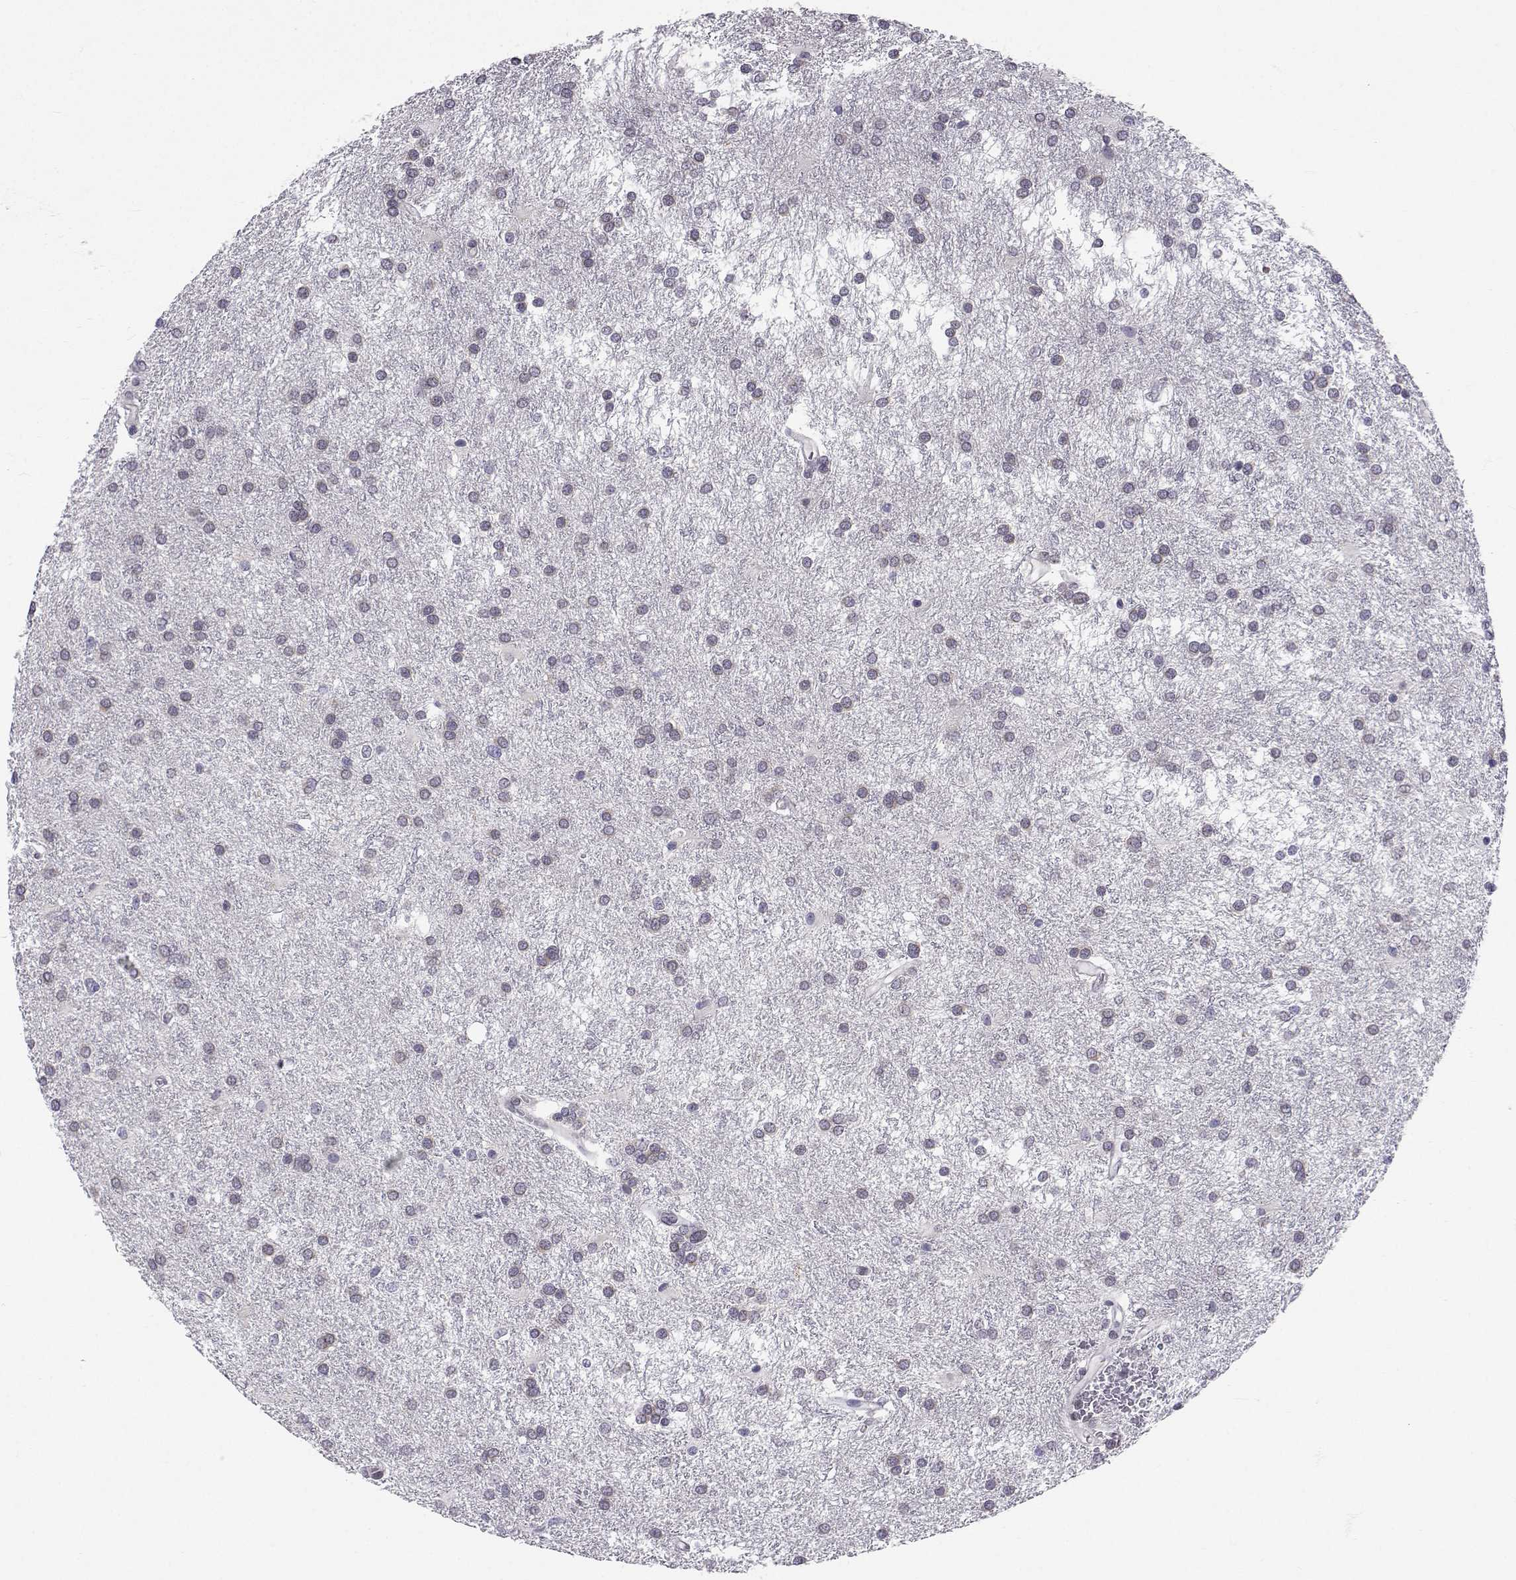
{"staining": {"intensity": "negative", "quantity": "none", "location": "none"}, "tissue": "glioma", "cell_type": "Tumor cells", "image_type": "cancer", "snomed": [{"axis": "morphology", "description": "Glioma, malignant, Low grade"}, {"axis": "topography", "description": "Brain"}], "caption": "Protein analysis of glioma displays no significant expression in tumor cells.", "gene": "SLC6A3", "patient": {"sex": "female", "age": 32}}